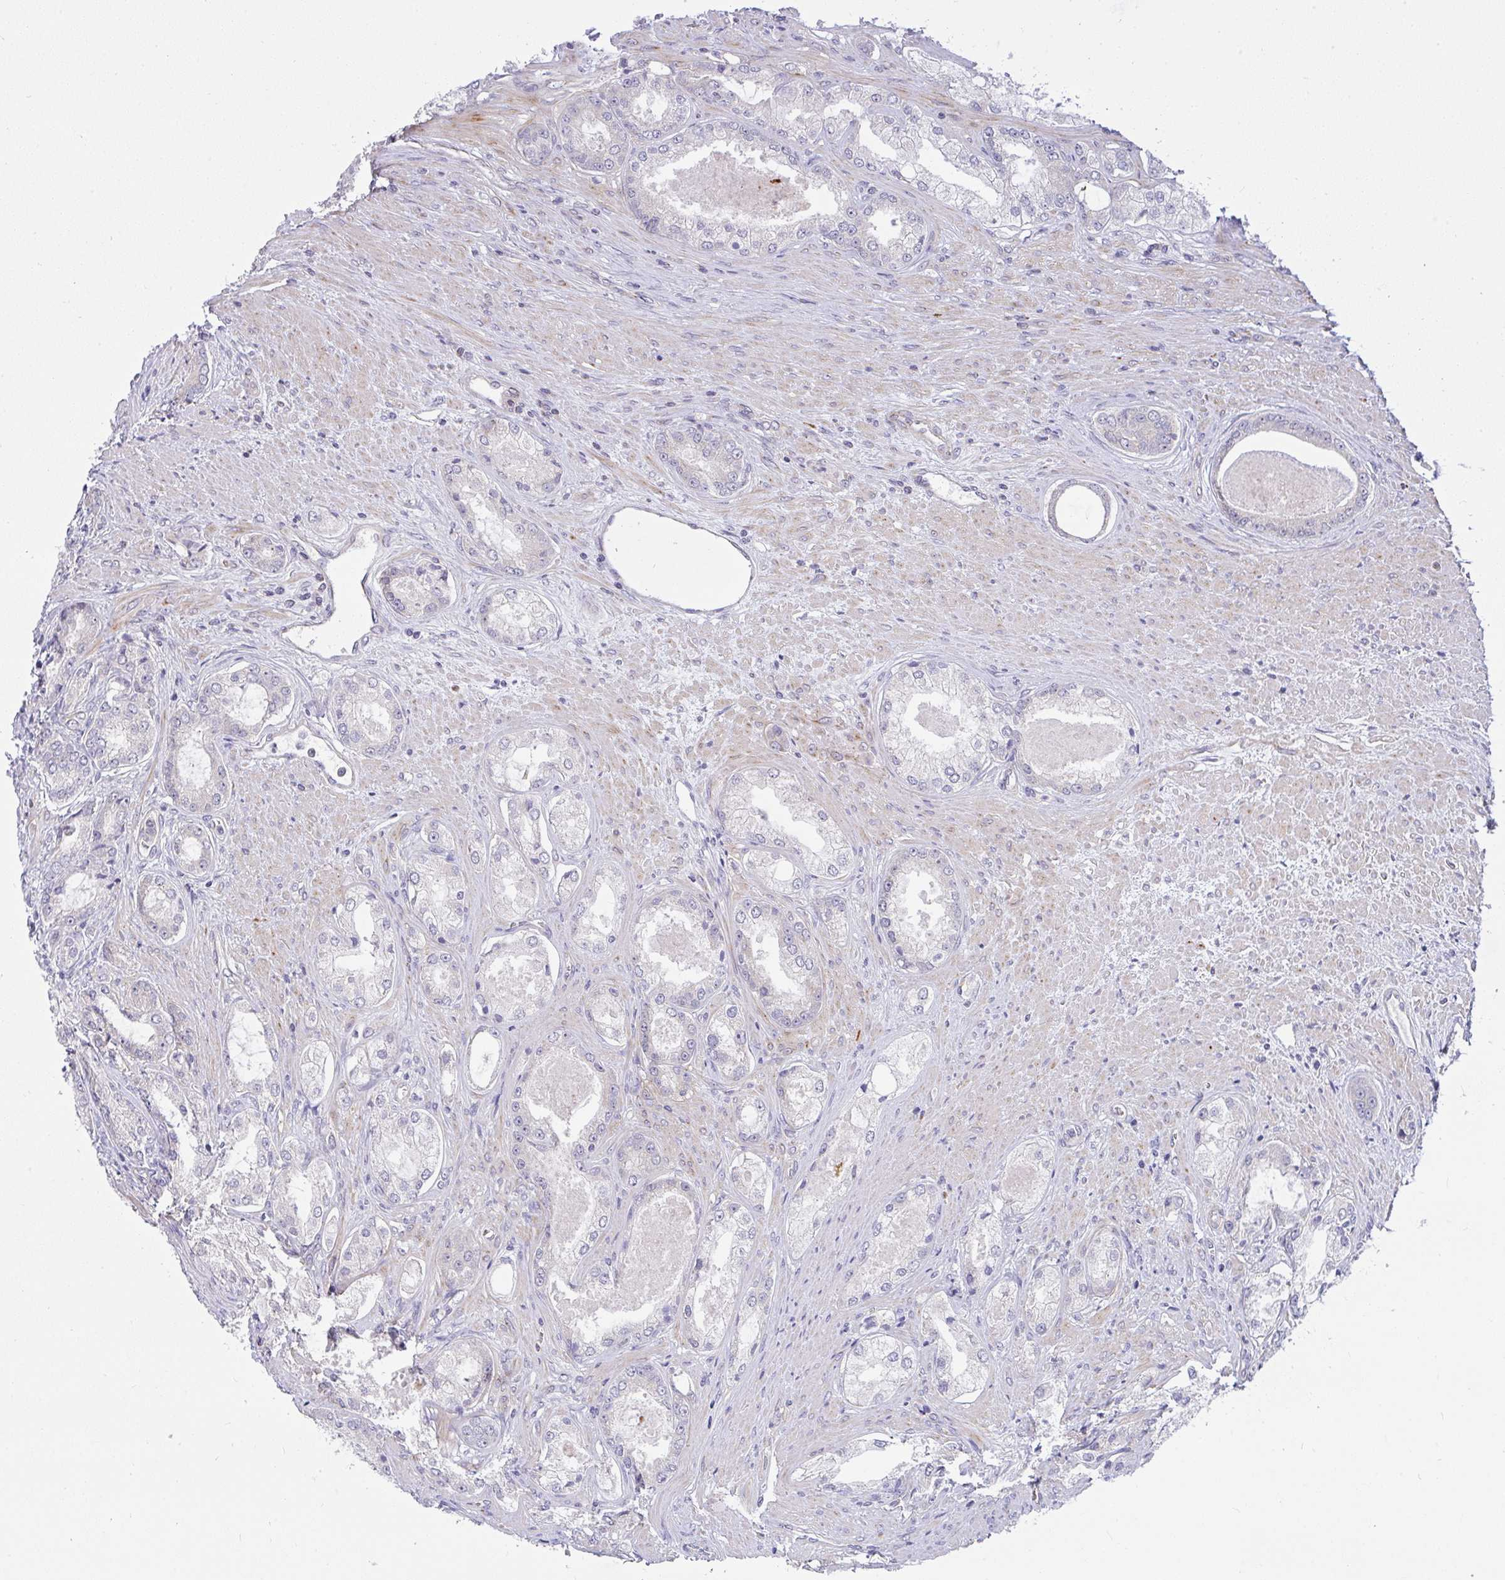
{"staining": {"intensity": "negative", "quantity": "none", "location": "none"}, "tissue": "prostate cancer", "cell_type": "Tumor cells", "image_type": "cancer", "snomed": [{"axis": "morphology", "description": "Adenocarcinoma, Low grade"}, {"axis": "topography", "description": "Prostate"}], "caption": "Immunohistochemistry (IHC) histopathology image of prostate adenocarcinoma (low-grade) stained for a protein (brown), which demonstrates no staining in tumor cells.", "gene": "SRRM4", "patient": {"sex": "male", "age": 68}}